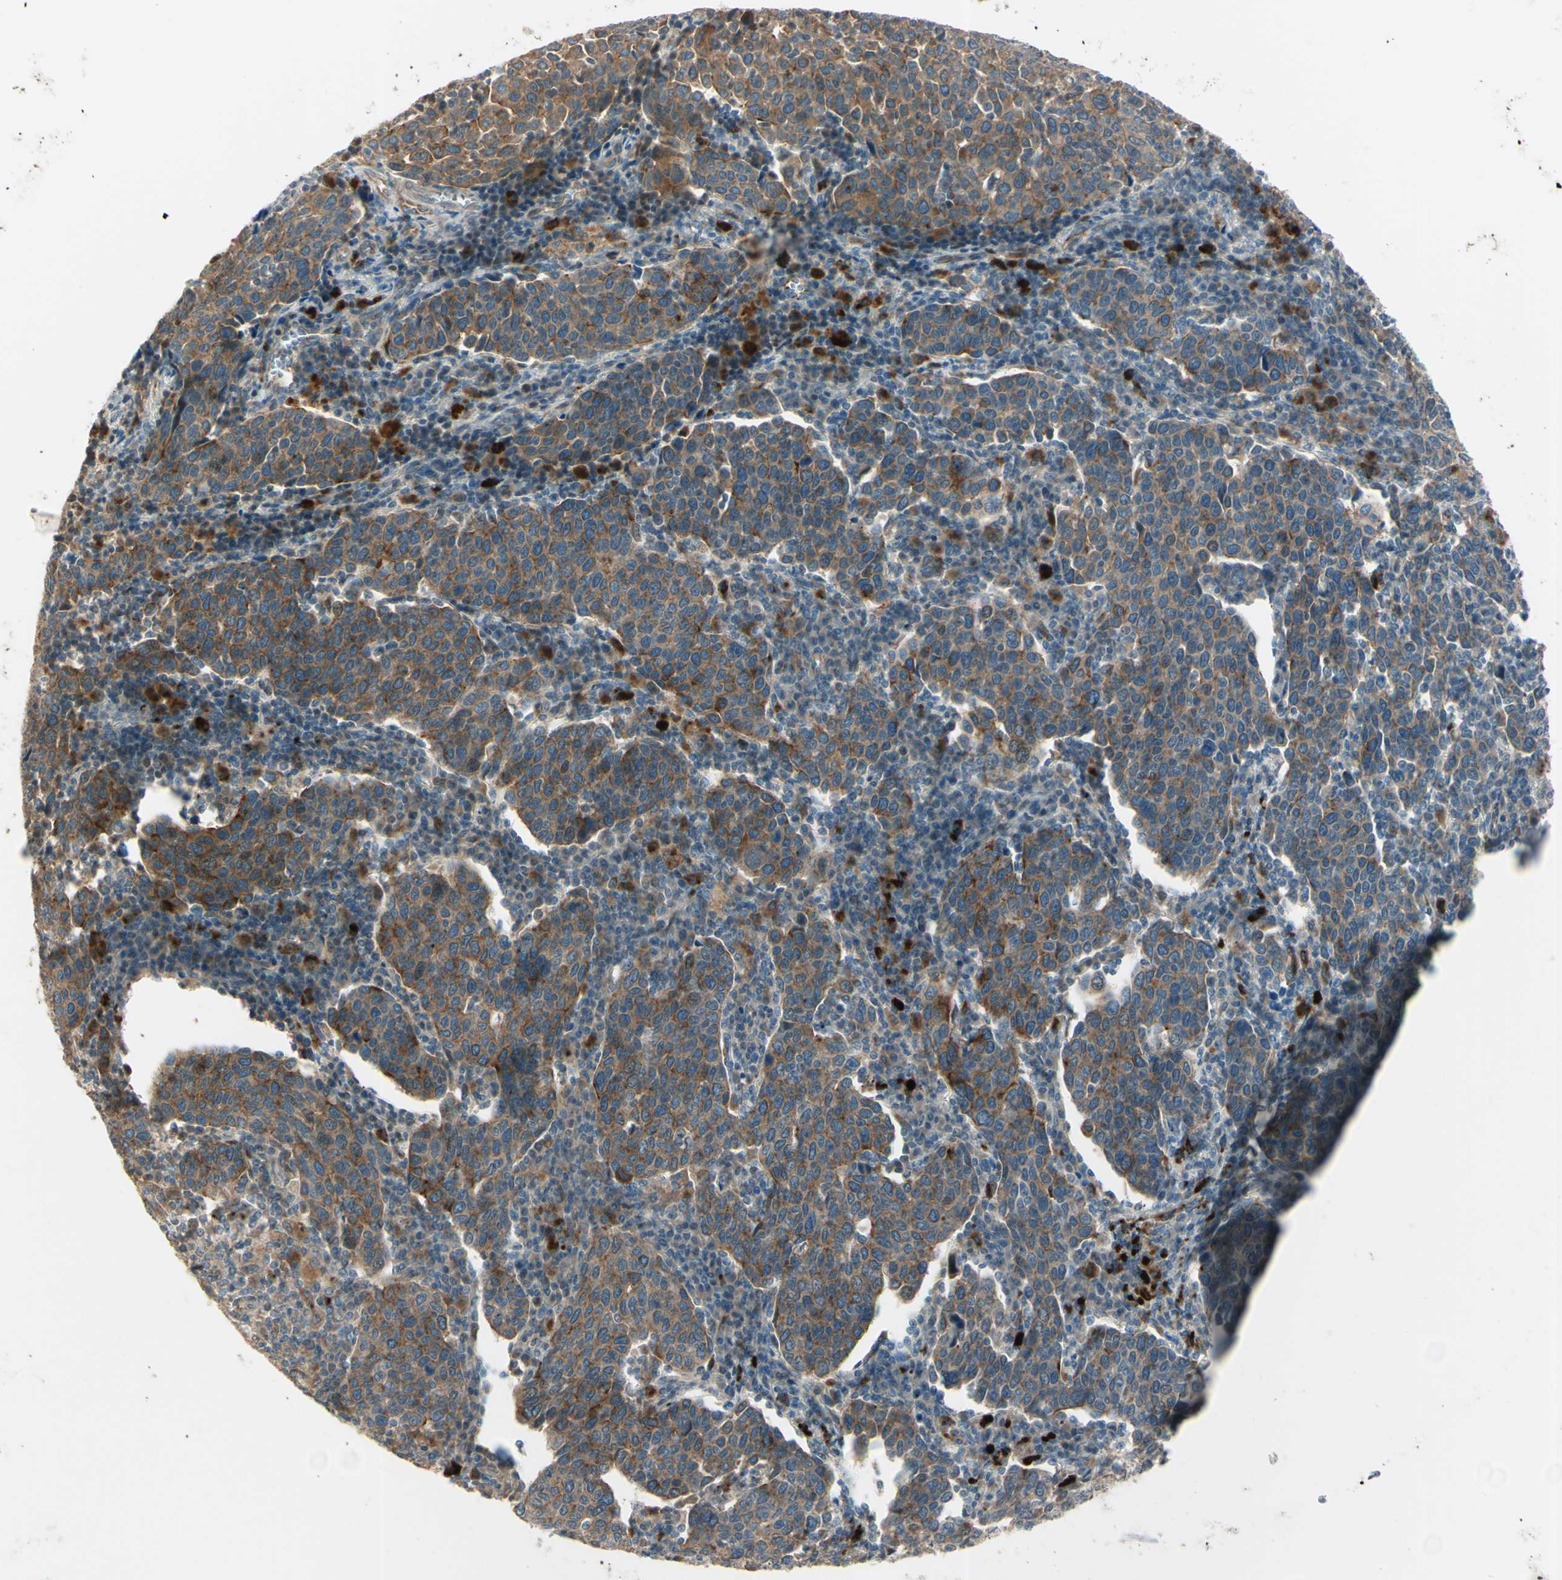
{"staining": {"intensity": "moderate", "quantity": ">75%", "location": "cytoplasmic/membranous"}, "tissue": "cervical cancer", "cell_type": "Tumor cells", "image_type": "cancer", "snomed": [{"axis": "morphology", "description": "Squamous cell carcinoma, NOS"}, {"axis": "topography", "description": "Cervix"}], "caption": "An IHC image of neoplastic tissue is shown. Protein staining in brown labels moderate cytoplasmic/membranous positivity in cervical cancer within tumor cells.", "gene": "LMTK2", "patient": {"sex": "female", "age": 40}}